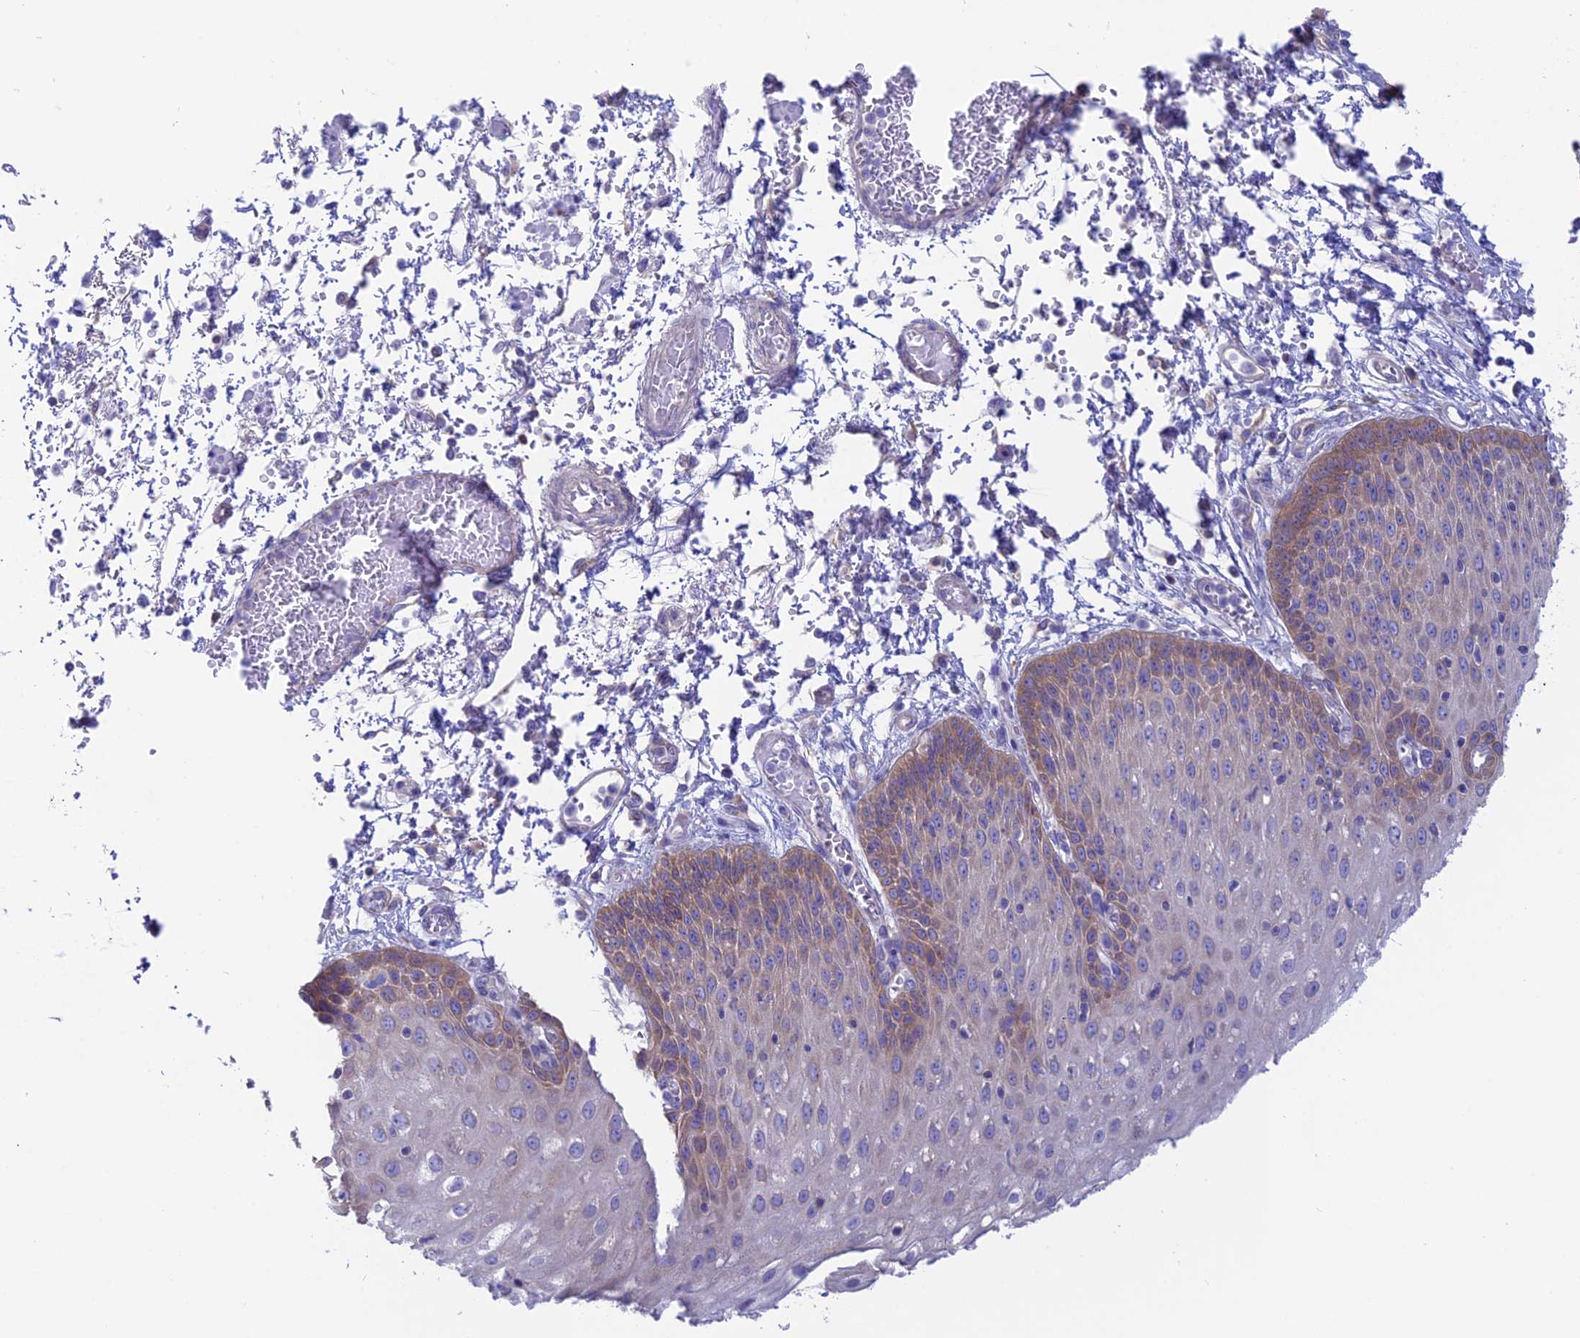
{"staining": {"intensity": "moderate", "quantity": "25%-75%", "location": "cytoplasmic/membranous"}, "tissue": "esophagus", "cell_type": "Squamous epithelial cells", "image_type": "normal", "snomed": [{"axis": "morphology", "description": "Normal tissue, NOS"}, {"axis": "topography", "description": "Esophagus"}], "caption": "A photomicrograph showing moderate cytoplasmic/membranous expression in approximately 25%-75% of squamous epithelial cells in normal esophagus, as visualized by brown immunohistochemical staining.", "gene": "LZTFL1", "patient": {"sex": "male", "age": 81}}